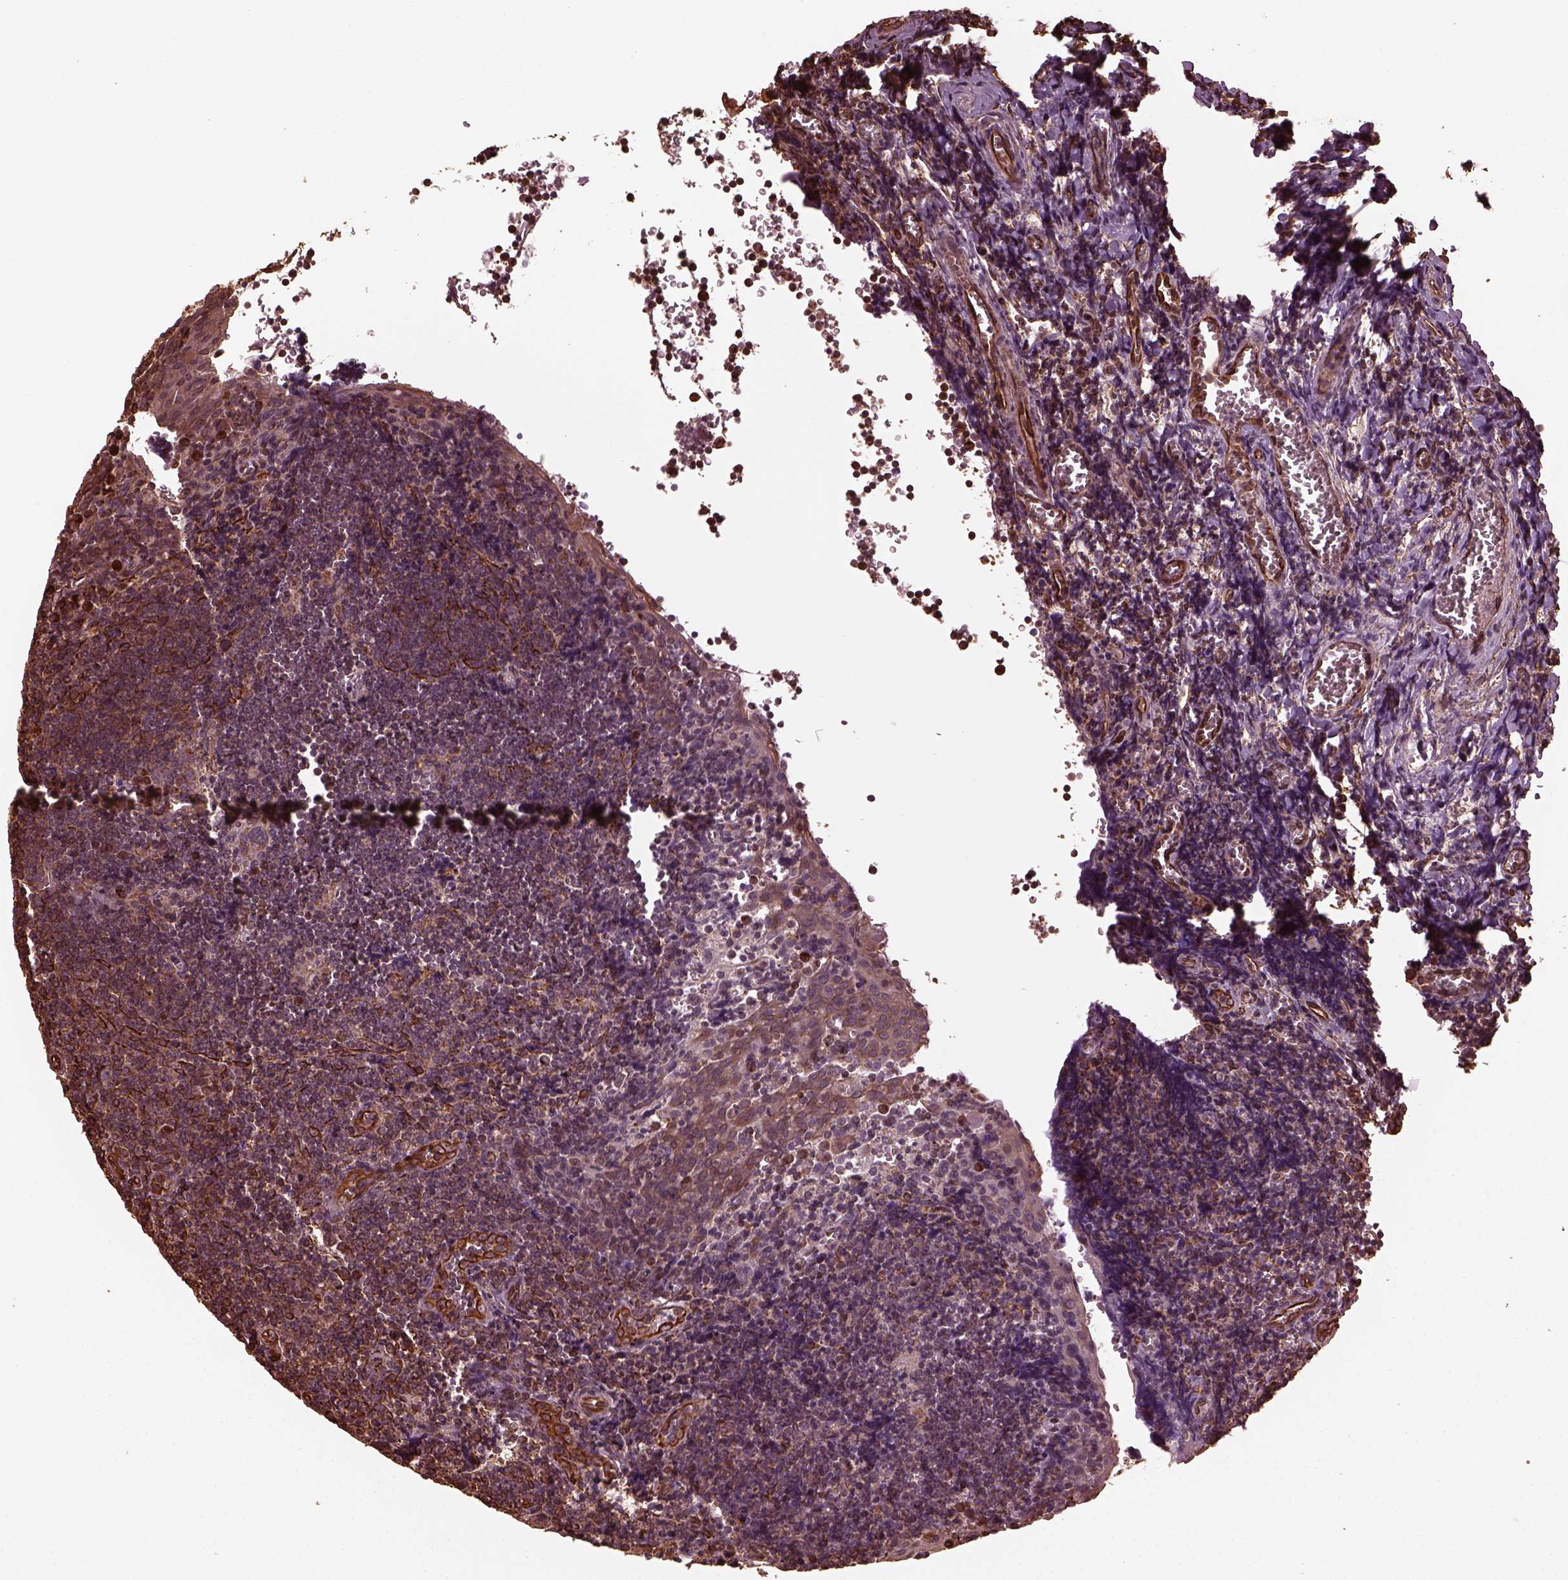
{"staining": {"intensity": "moderate", "quantity": "<25%", "location": "cytoplasmic/membranous"}, "tissue": "tonsil", "cell_type": "Germinal center cells", "image_type": "normal", "snomed": [{"axis": "morphology", "description": "Normal tissue, NOS"}, {"axis": "morphology", "description": "Inflammation, NOS"}, {"axis": "topography", "description": "Tonsil"}], "caption": "Tonsil stained with a protein marker displays moderate staining in germinal center cells.", "gene": "GTPBP1", "patient": {"sex": "female", "age": 31}}